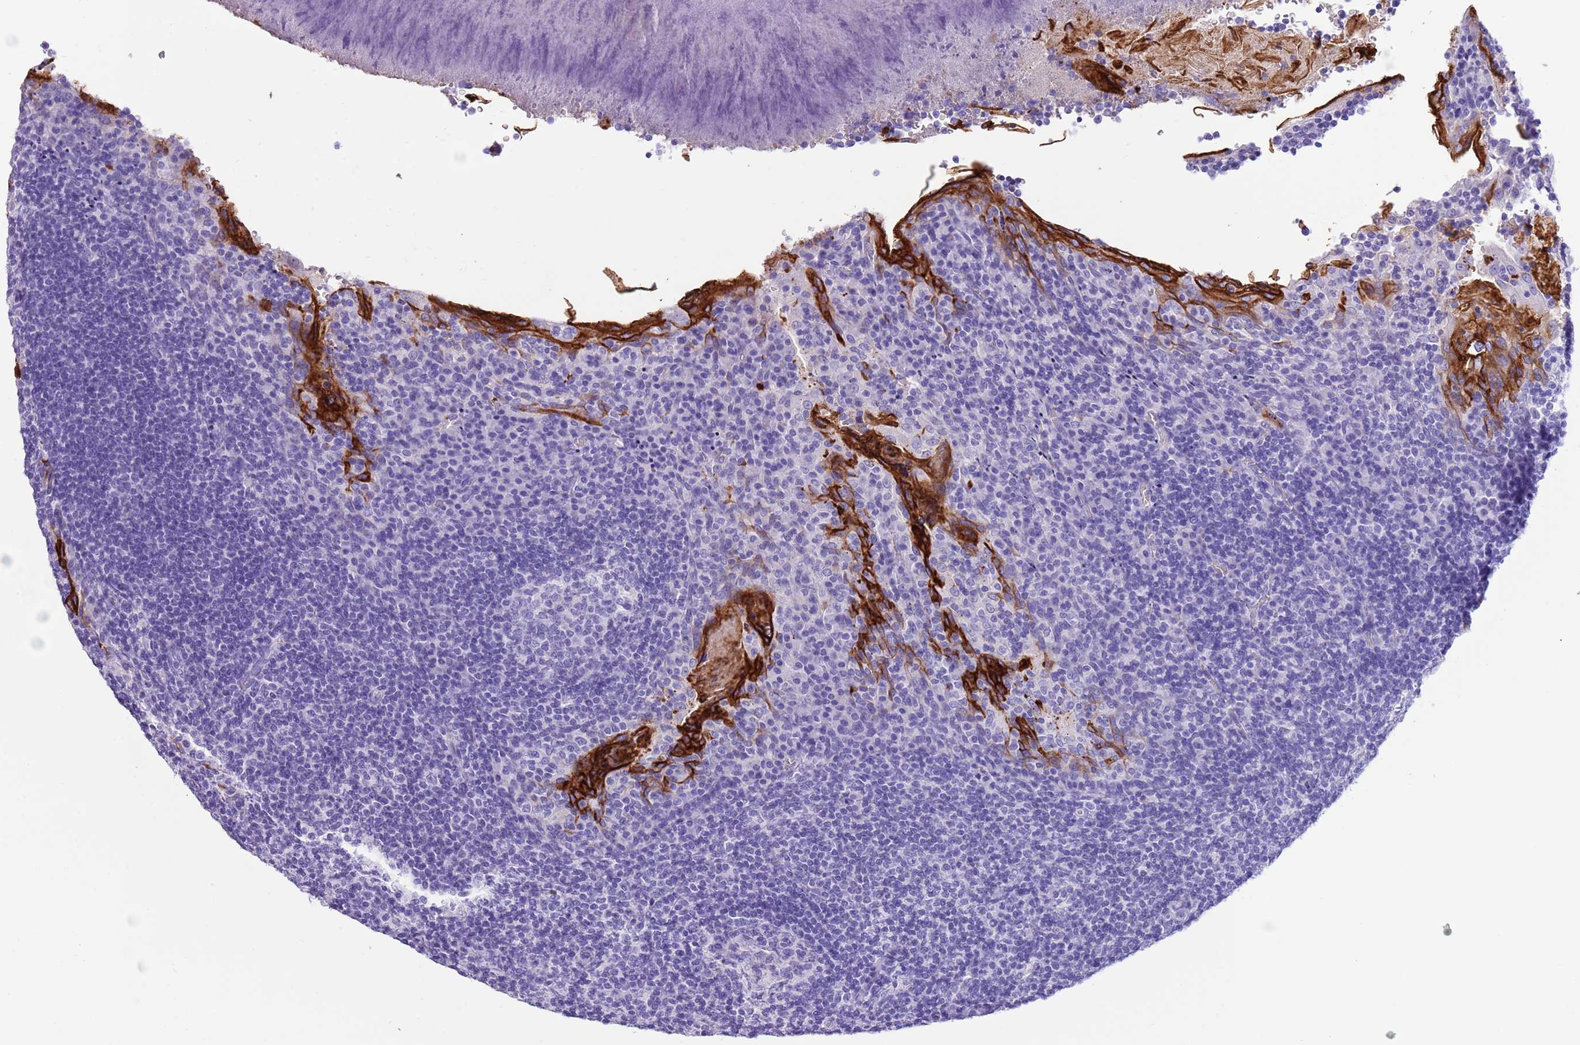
{"staining": {"intensity": "negative", "quantity": "none", "location": "none"}, "tissue": "tonsil", "cell_type": "Germinal center cells", "image_type": "normal", "snomed": [{"axis": "morphology", "description": "Normal tissue, NOS"}, {"axis": "topography", "description": "Tonsil"}], "caption": "Immunohistochemistry image of benign tonsil stained for a protein (brown), which exhibits no expression in germinal center cells. The staining is performed using DAB brown chromogen with nuclei counter-stained in using hematoxylin.", "gene": "TBC1D10B", "patient": {"sex": "male", "age": 17}}